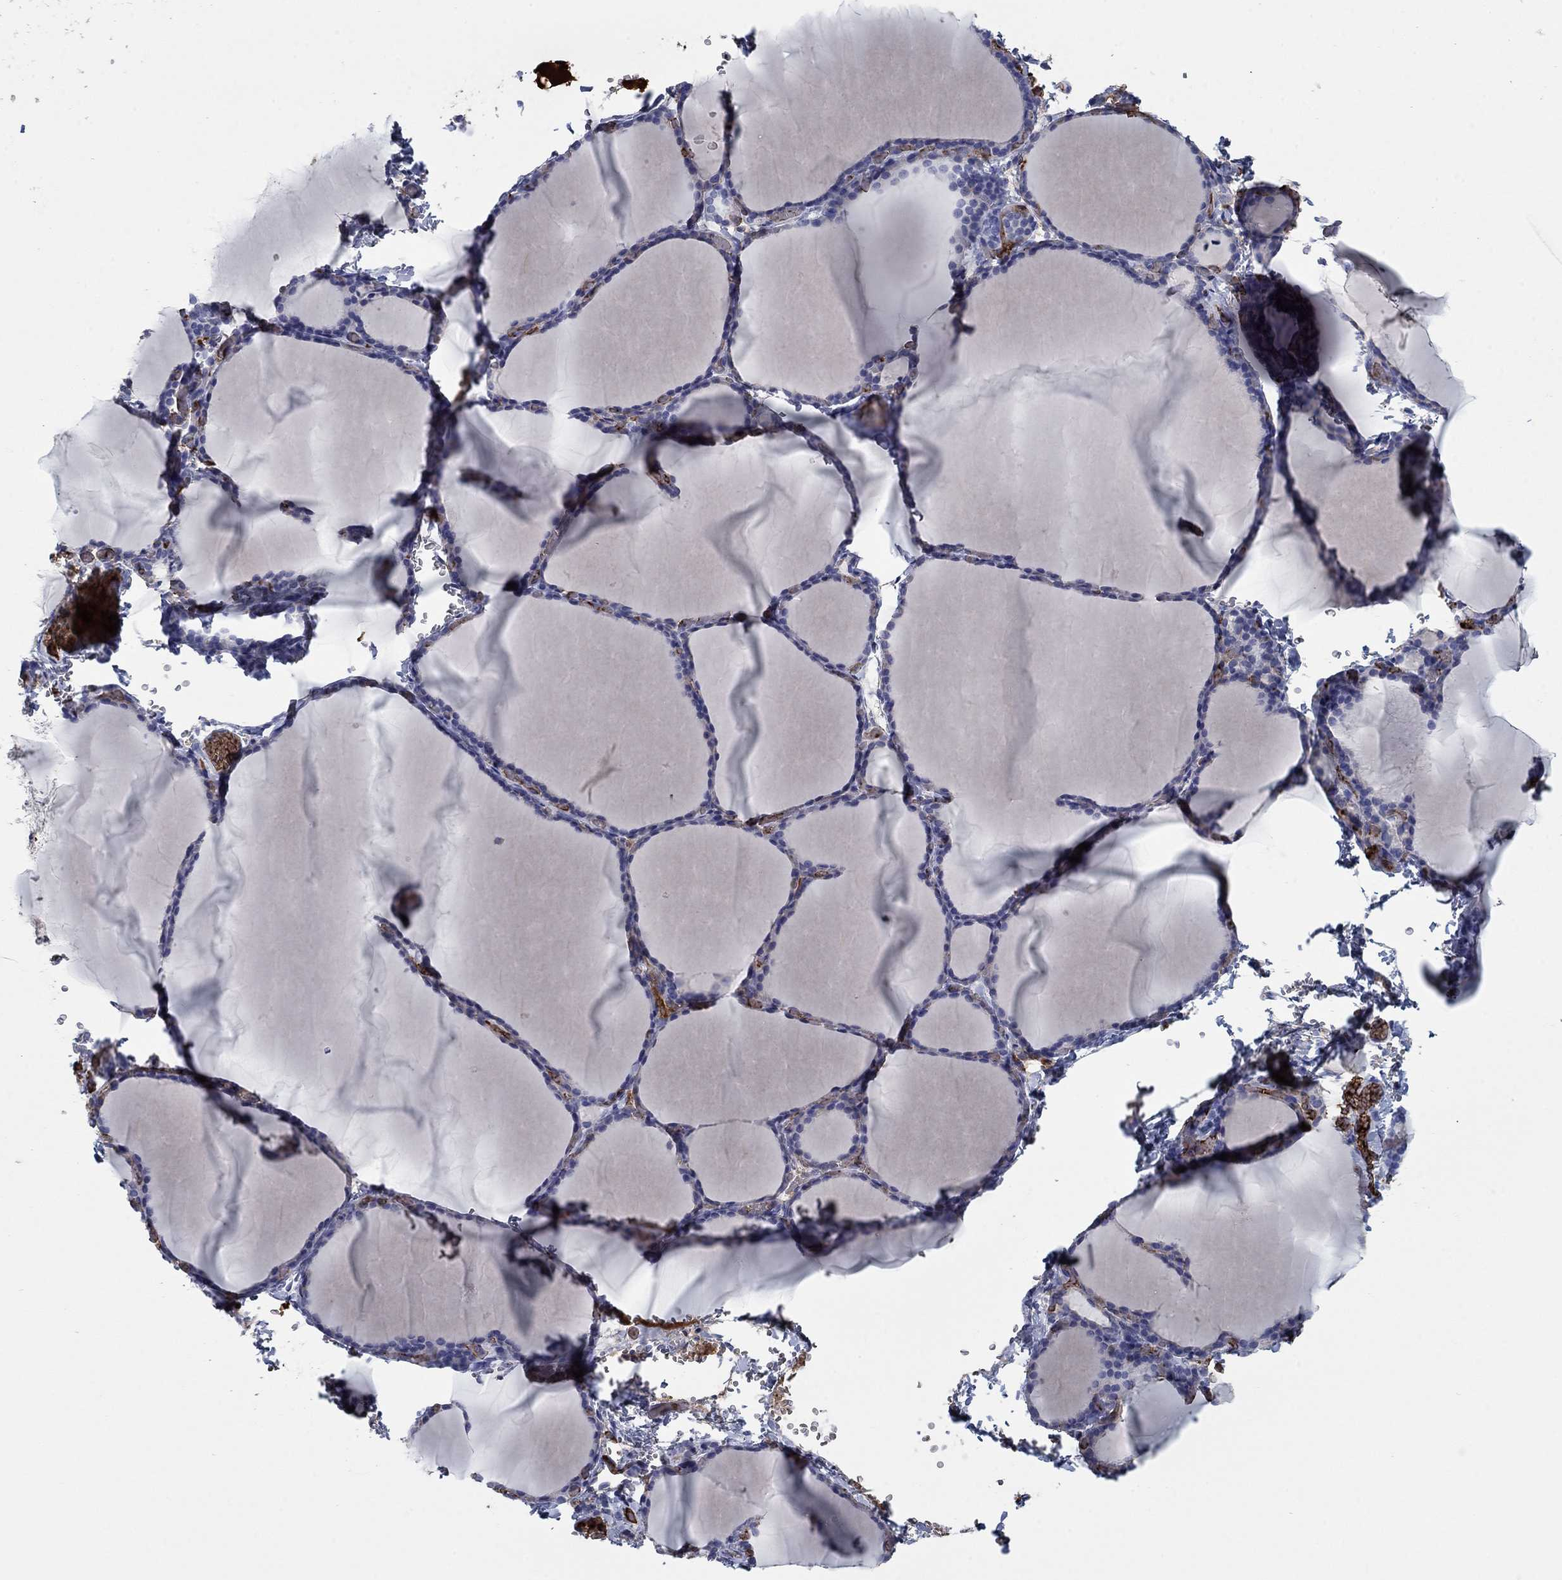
{"staining": {"intensity": "negative", "quantity": "none", "location": "none"}, "tissue": "thyroid gland", "cell_type": "Glandular cells", "image_type": "normal", "snomed": [{"axis": "morphology", "description": "Normal tissue, NOS"}, {"axis": "morphology", "description": "Hyperplasia, NOS"}, {"axis": "topography", "description": "Thyroid gland"}], "caption": "Glandular cells show no significant staining in normal thyroid gland. (Brightfield microscopy of DAB (3,3'-diaminobenzidine) IHC at high magnification).", "gene": "APOC3", "patient": {"sex": "female", "age": 27}}